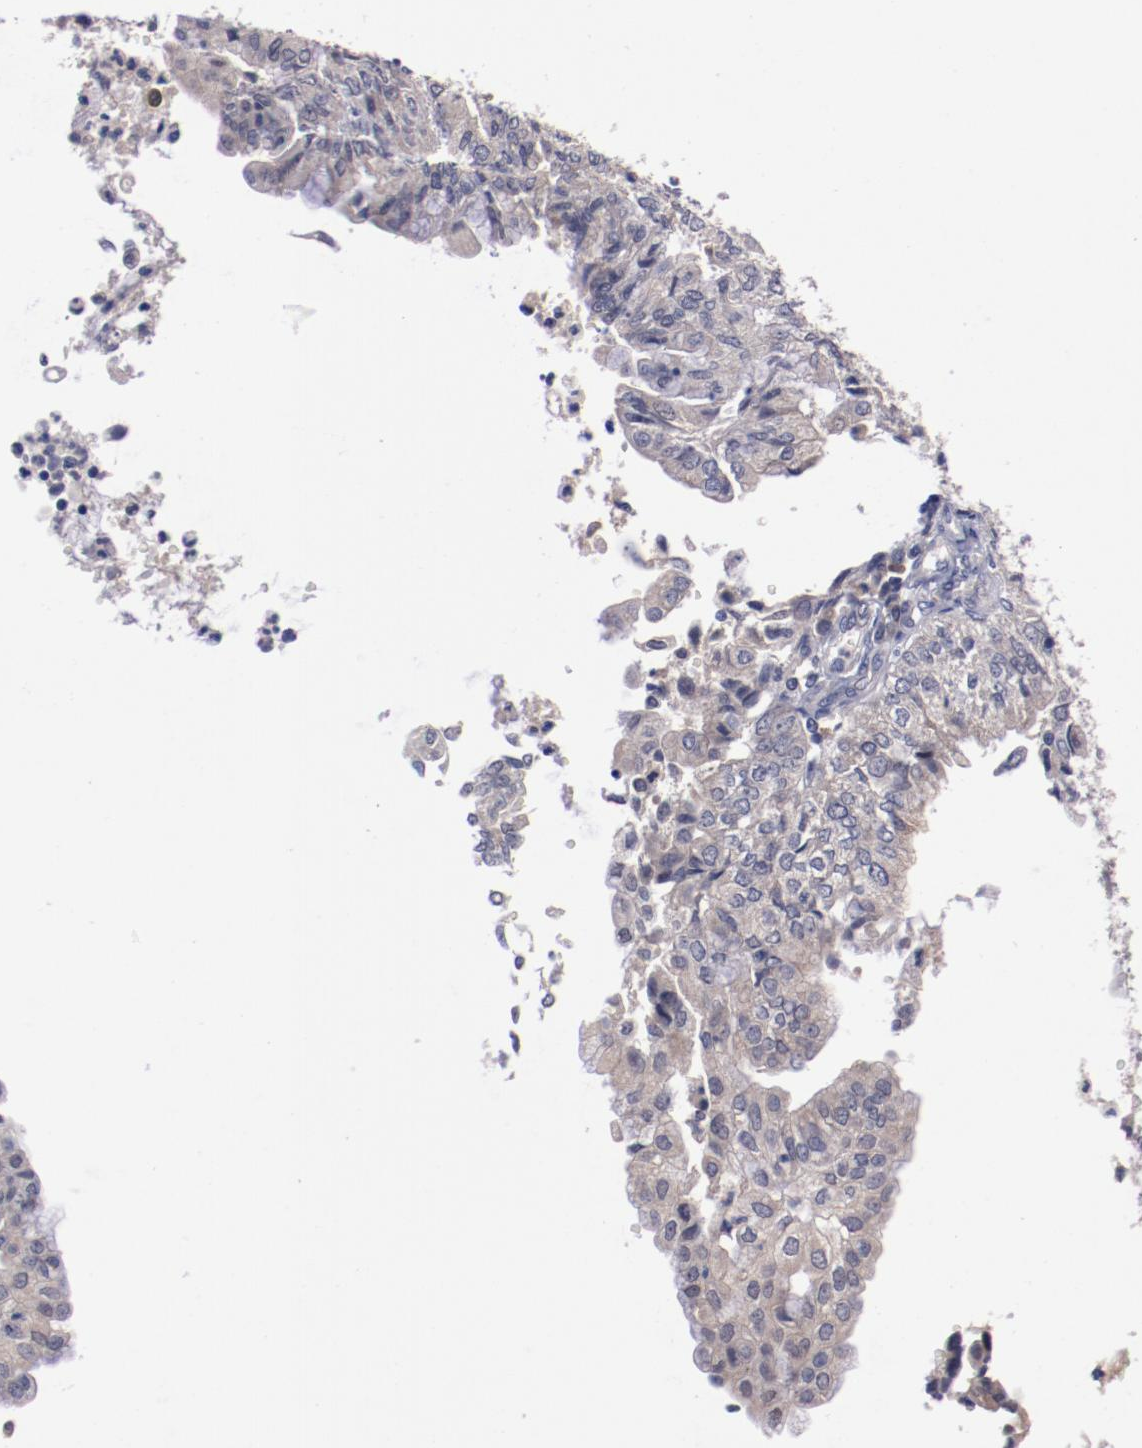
{"staining": {"intensity": "weak", "quantity": ">75%", "location": "cytoplasmic/membranous"}, "tissue": "endometrial cancer", "cell_type": "Tumor cells", "image_type": "cancer", "snomed": [{"axis": "morphology", "description": "Adenocarcinoma, NOS"}, {"axis": "topography", "description": "Endometrium"}], "caption": "IHC histopathology image of neoplastic tissue: adenocarcinoma (endometrial) stained using IHC reveals low levels of weak protein expression localized specifically in the cytoplasmic/membranous of tumor cells, appearing as a cytoplasmic/membranous brown color.", "gene": "FAM81A", "patient": {"sex": "female", "age": 59}}